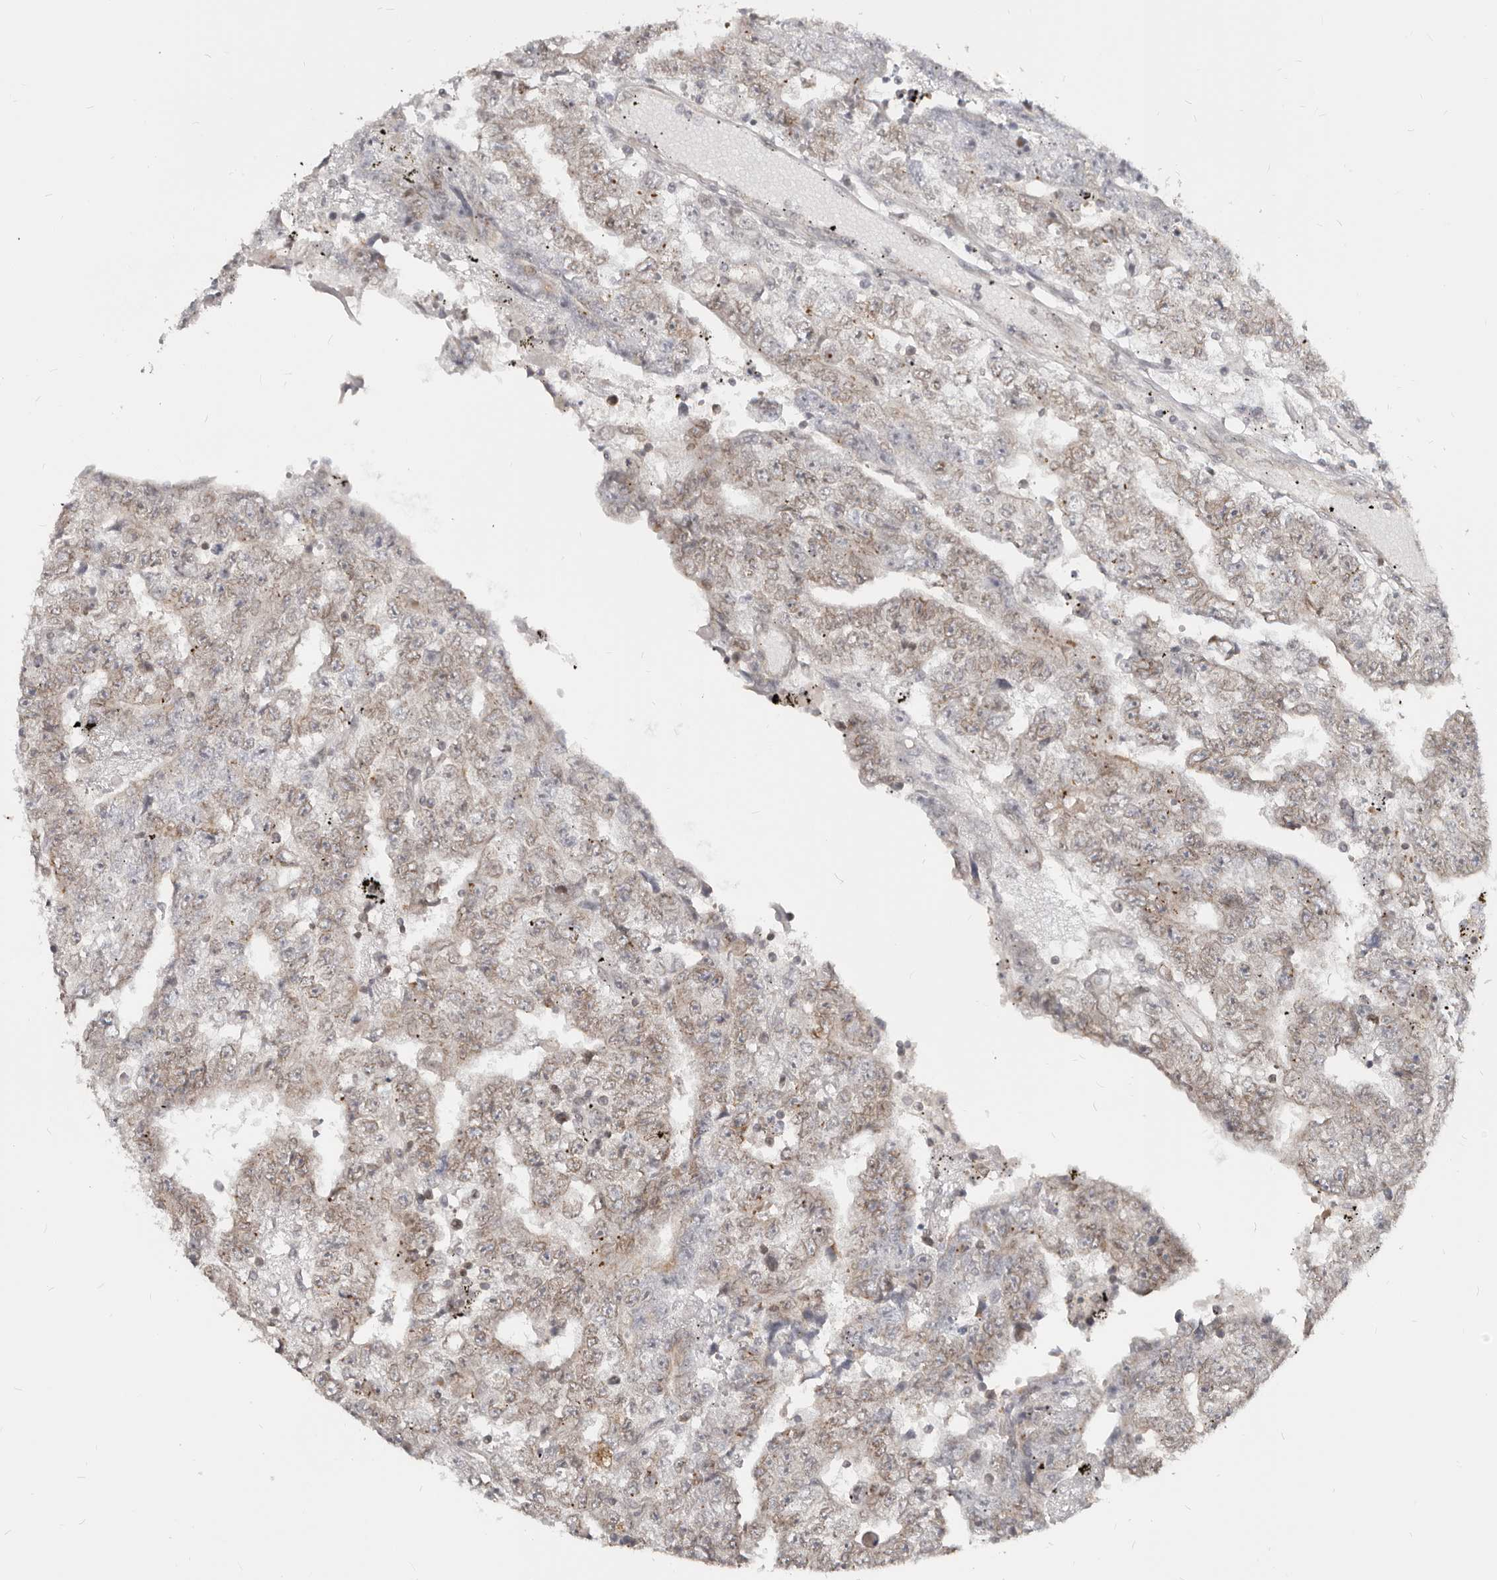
{"staining": {"intensity": "weak", "quantity": "25%-75%", "location": "cytoplasmic/membranous"}, "tissue": "testis cancer", "cell_type": "Tumor cells", "image_type": "cancer", "snomed": [{"axis": "morphology", "description": "Carcinoma, Embryonal, NOS"}, {"axis": "topography", "description": "Testis"}], "caption": "Protein positivity by IHC demonstrates weak cytoplasmic/membranous staining in approximately 25%-75% of tumor cells in testis embryonal carcinoma.", "gene": "NUP153", "patient": {"sex": "male", "age": 25}}